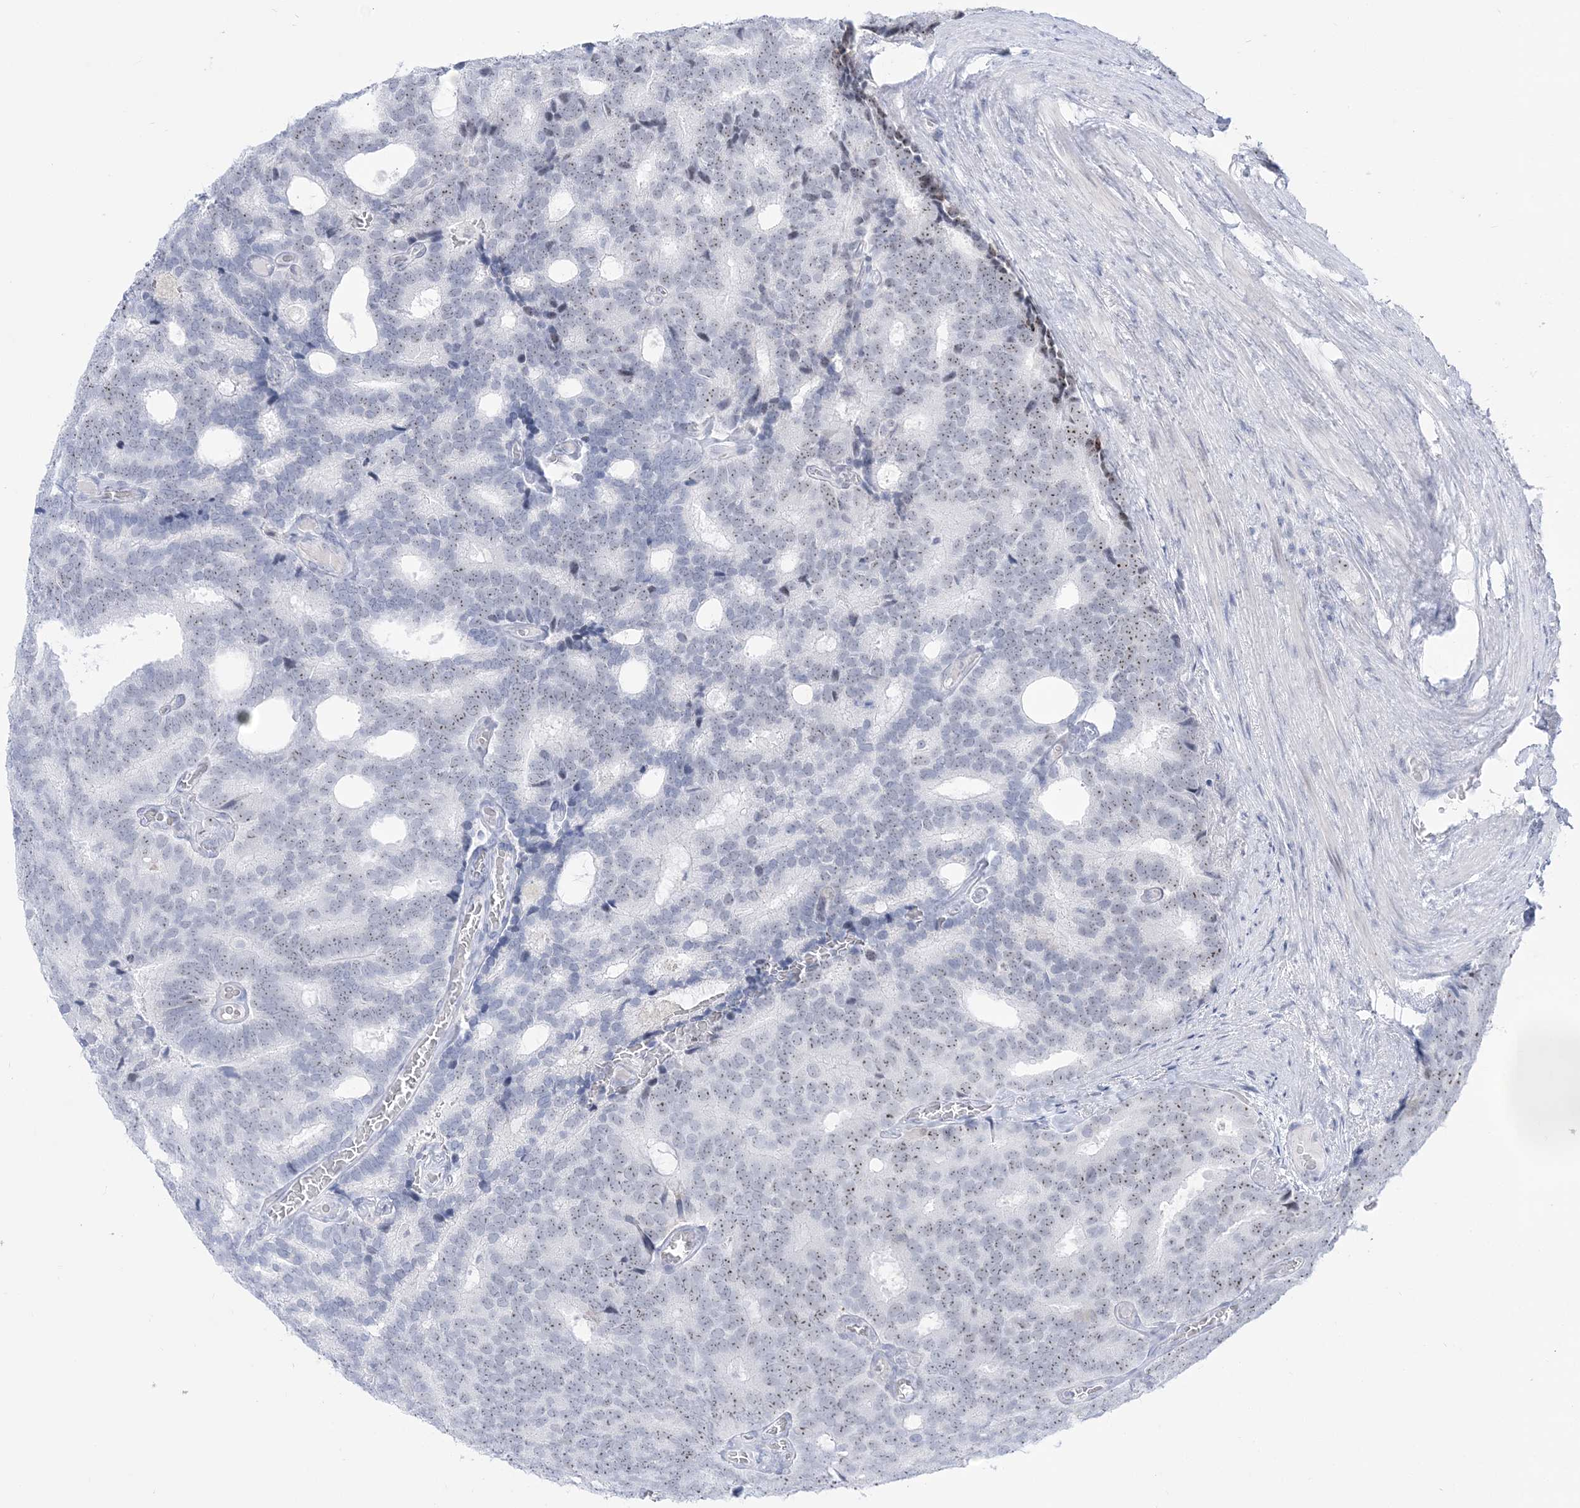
{"staining": {"intensity": "weak", "quantity": "<25%", "location": "nuclear"}, "tissue": "prostate cancer", "cell_type": "Tumor cells", "image_type": "cancer", "snomed": [{"axis": "morphology", "description": "Adenocarcinoma, Low grade"}, {"axis": "topography", "description": "Prostate"}], "caption": "A high-resolution histopathology image shows IHC staining of low-grade adenocarcinoma (prostate), which exhibits no significant staining in tumor cells.", "gene": "DDX21", "patient": {"sex": "male", "age": 71}}